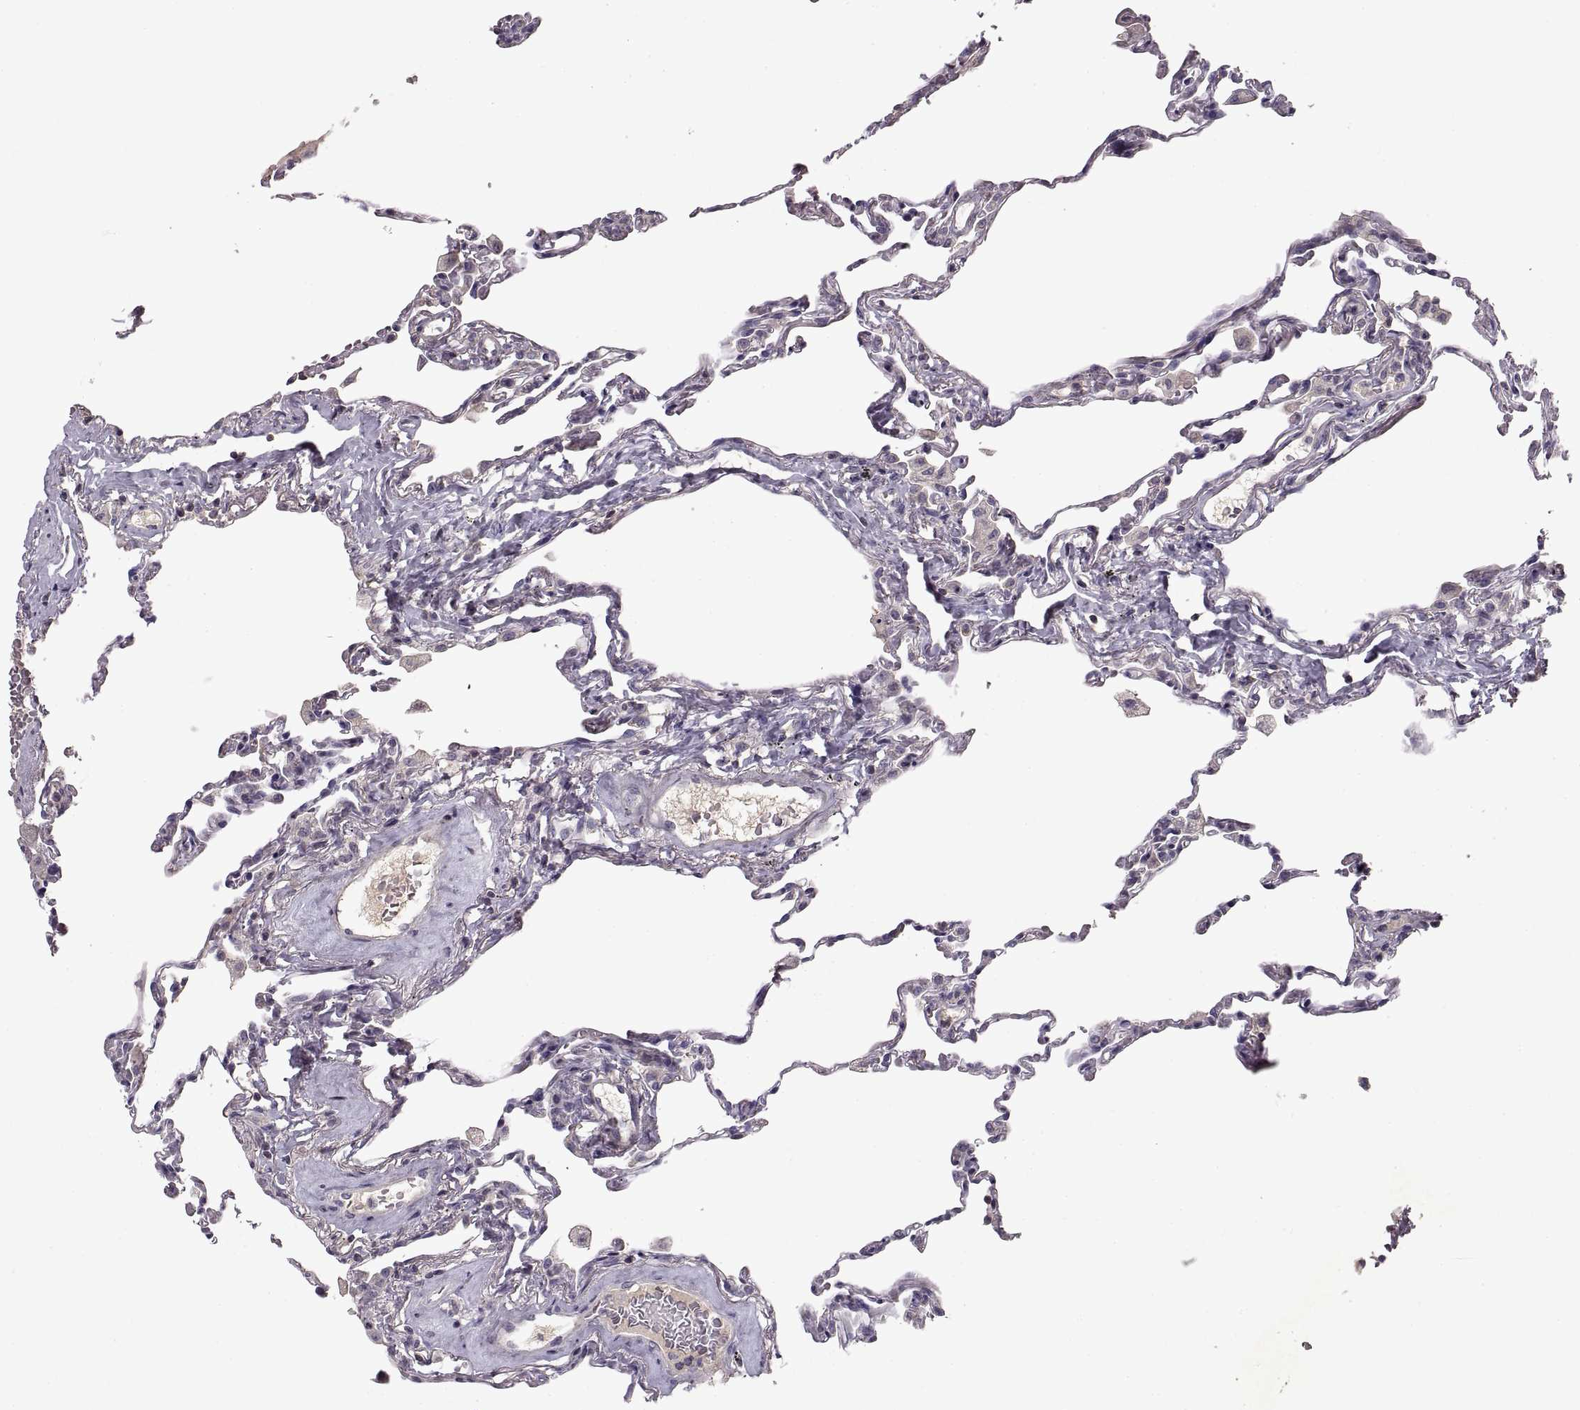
{"staining": {"intensity": "negative", "quantity": "none", "location": "none"}, "tissue": "lung", "cell_type": "Alveolar cells", "image_type": "normal", "snomed": [{"axis": "morphology", "description": "Normal tissue, NOS"}, {"axis": "topography", "description": "Lung"}], "caption": "High power microscopy image of an immunohistochemistry photomicrograph of normal lung, revealing no significant expression in alveolar cells. (DAB immunohistochemistry (IHC), high magnification).", "gene": "ADAM11", "patient": {"sex": "female", "age": 57}}